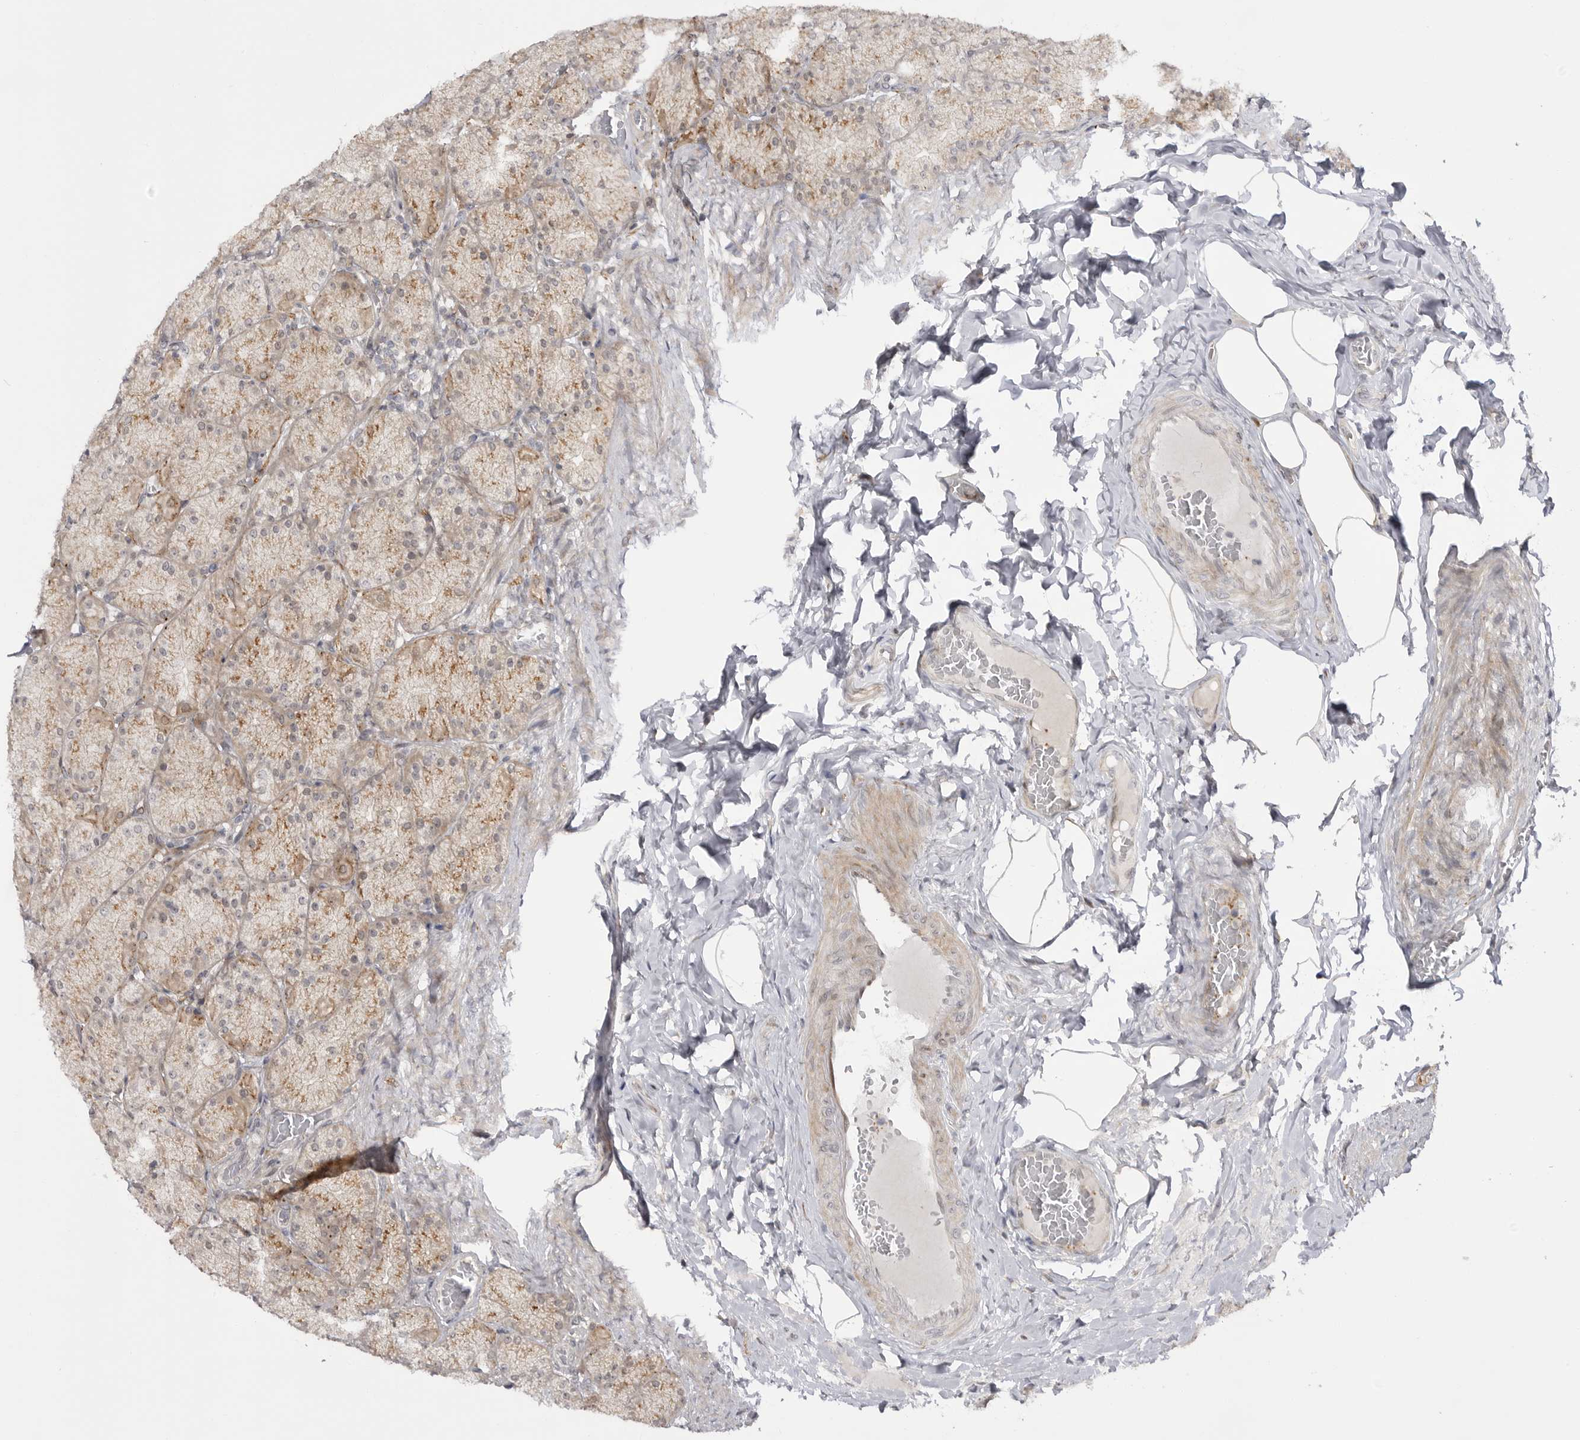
{"staining": {"intensity": "strong", "quantity": "25%-75%", "location": "cytoplasmic/membranous"}, "tissue": "stomach", "cell_type": "Glandular cells", "image_type": "normal", "snomed": [{"axis": "morphology", "description": "Normal tissue, NOS"}, {"axis": "topography", "description": "Stomach, upper"}], "caption": "This micrograph demonstrates benign stomach stained with IHC to label a protein in brown. The cytoplasmic/membranous of glandular cells show strong positivity for the protein. Nuclei are counter-stained blue.", "gene": "GGT6", "patient": {"sex": "female", "age": 56}}